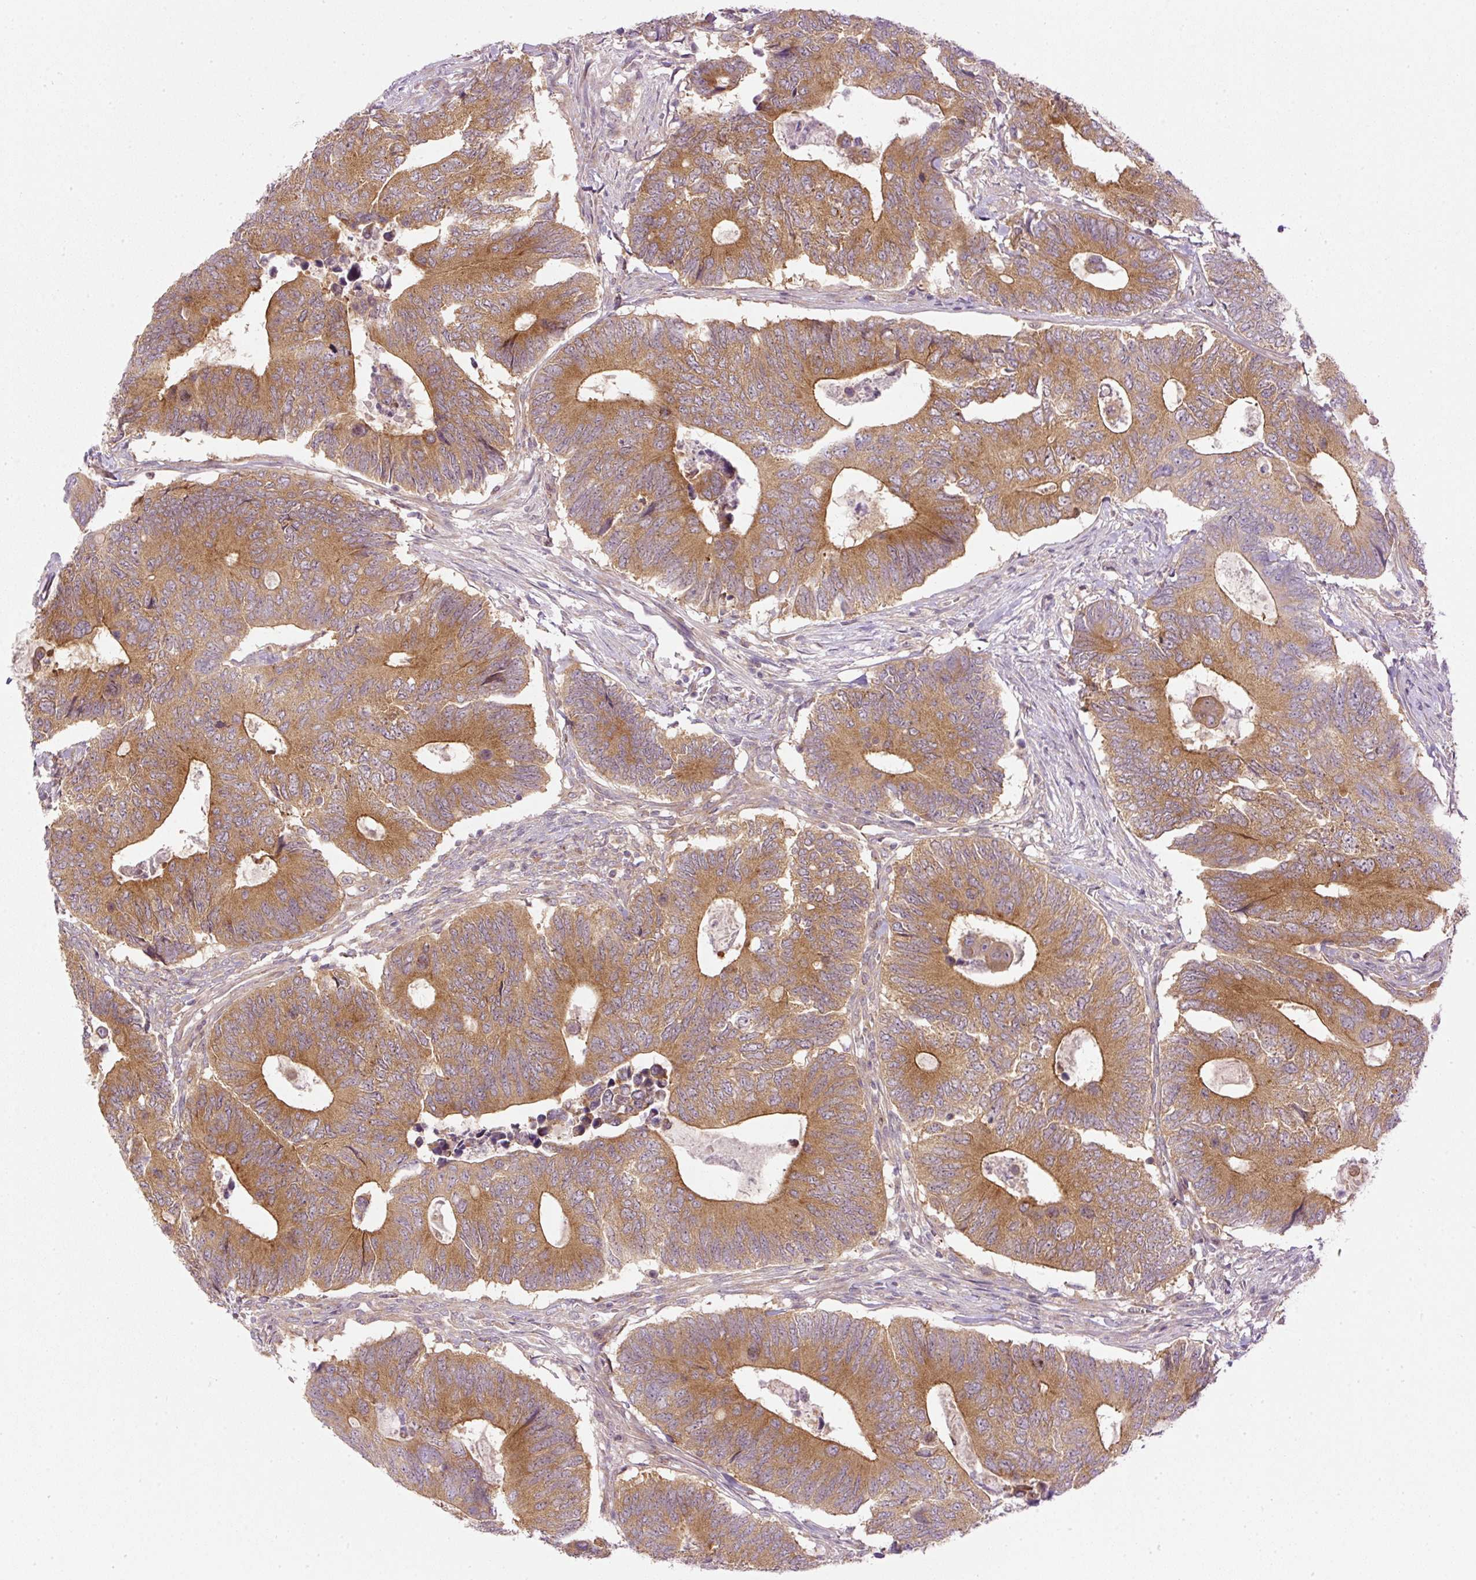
{"staining": {"intensity": "moderate", "quantity": ">75%", "location": "cytoplasmic/membranous"}, "tissue": "colorectal cancer", "cell_type": "Tumor cells", "image_type": "cancer", "snomed": [{"axis": "morphology", "description": "Adenocarcinoma, NOS"}, {"axis": "topography", "description": "Colon"}], "caption": "Immunohistochemistry (IHC) (DAB (3,3'-diaminobenzidine)) staining of human colorectal cancer exhibits moderate cytoplasmic/membranous protein staining in about >75% of tumor cells. Using DAB (3,3'-diaminobenzidine) (brown) and hematoxylin (blue) stains, captured at high magnification using brightfield microscopy.", "gene": "MZT2B", "patient": {"sex": "male", "age": 87}}